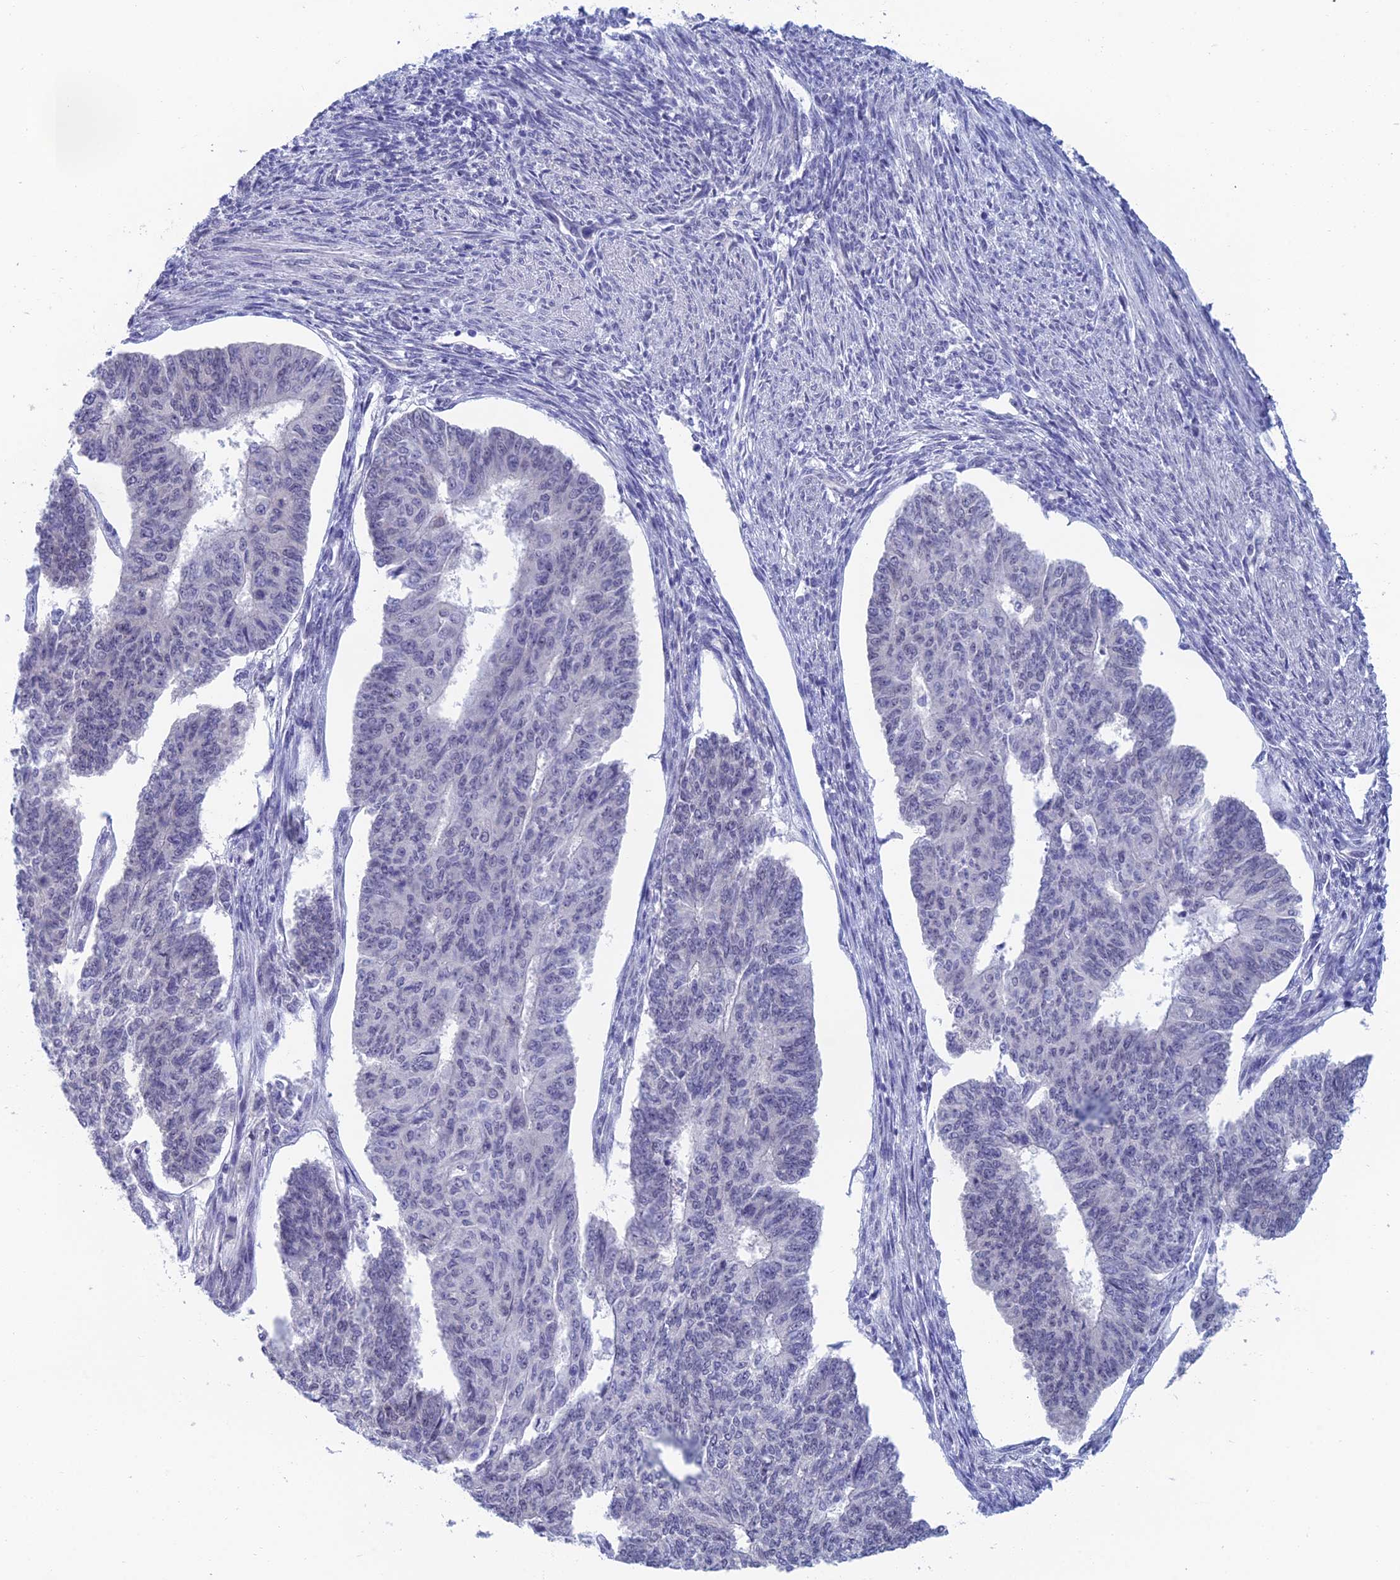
{"staining": {"intensity": "negative", "quantity": "none", "location": "none"}, "tissue": "endometrial cancer", "cell_type": "Tumor cells", "image_type": "cancer", "snomed": [{"axis": "morphology", "description": "Adenocarcinoma, NOS"}, {"axis": "topography", "description": "Endometrium"}], "caption": "This histopathology image is of adenocarcinoma (endometrial) stained with IHC to label a protein in brown with the nuclei are counter-stained blue. There is no positivity in tumor cells.", "gene": "NABP2", "patient": {"sex": "female", "age": 32}}